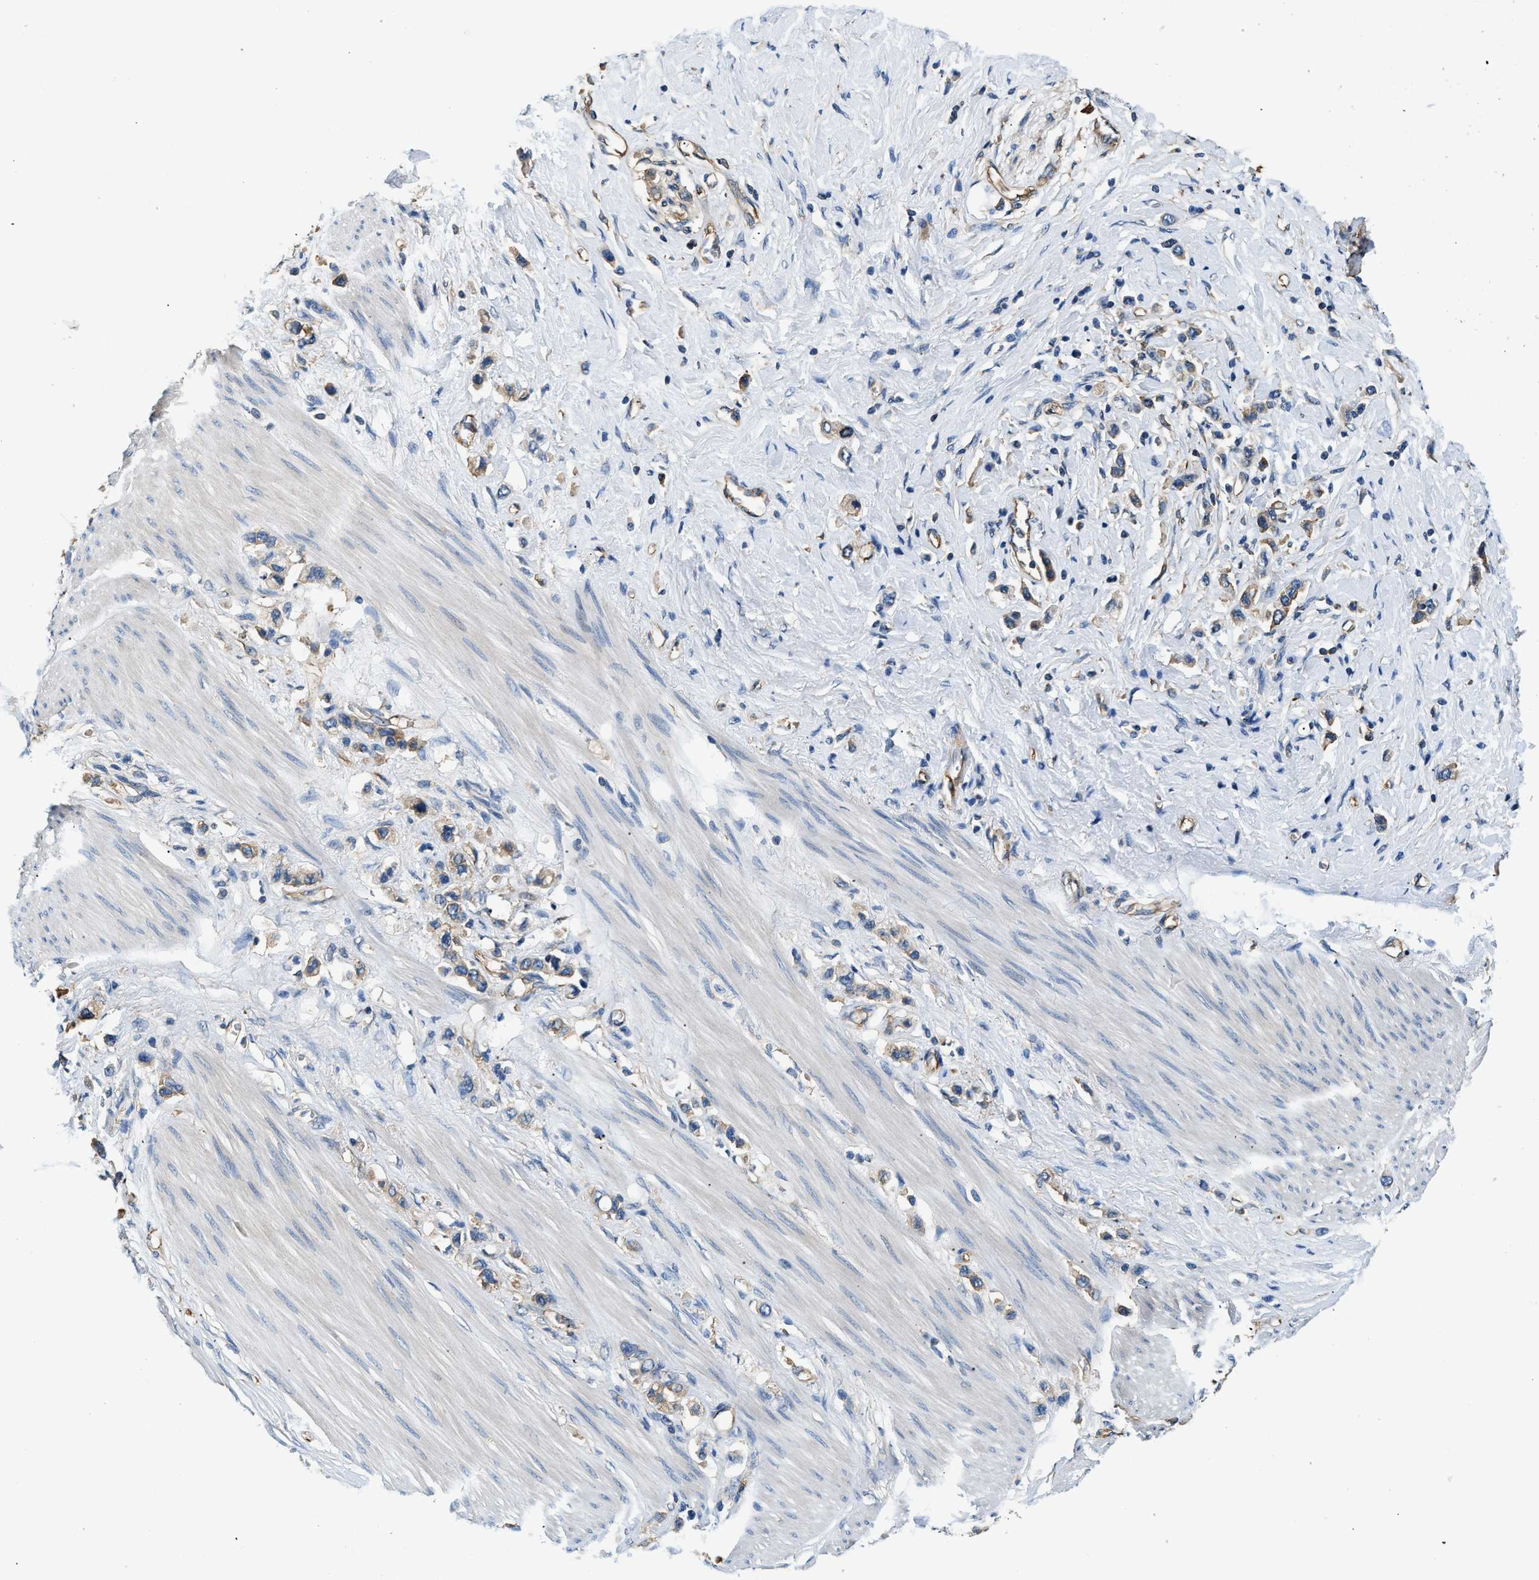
{"staining": {"intensity": "moderate", "quantity": ">75%", "location": "cytoplasmic/membranous"}, "tissue": "stomach cancer", "cell_type": "Tumor cells", "image_type": "cancer", "snomed": [{"axis": "morphology", "description": "Adenocarcinoma, NOS"}, {"axis": "topography", "description": "Stomach"}], "caption": "Adenocarcinoma (stomach) stained with a brown dye reveals moderate cytoplasmic/membranous positive expression in approximately >75% of tumor cells.", "gene": "PPP2R1B", "patient": {"sex": "female", "age": 65}}